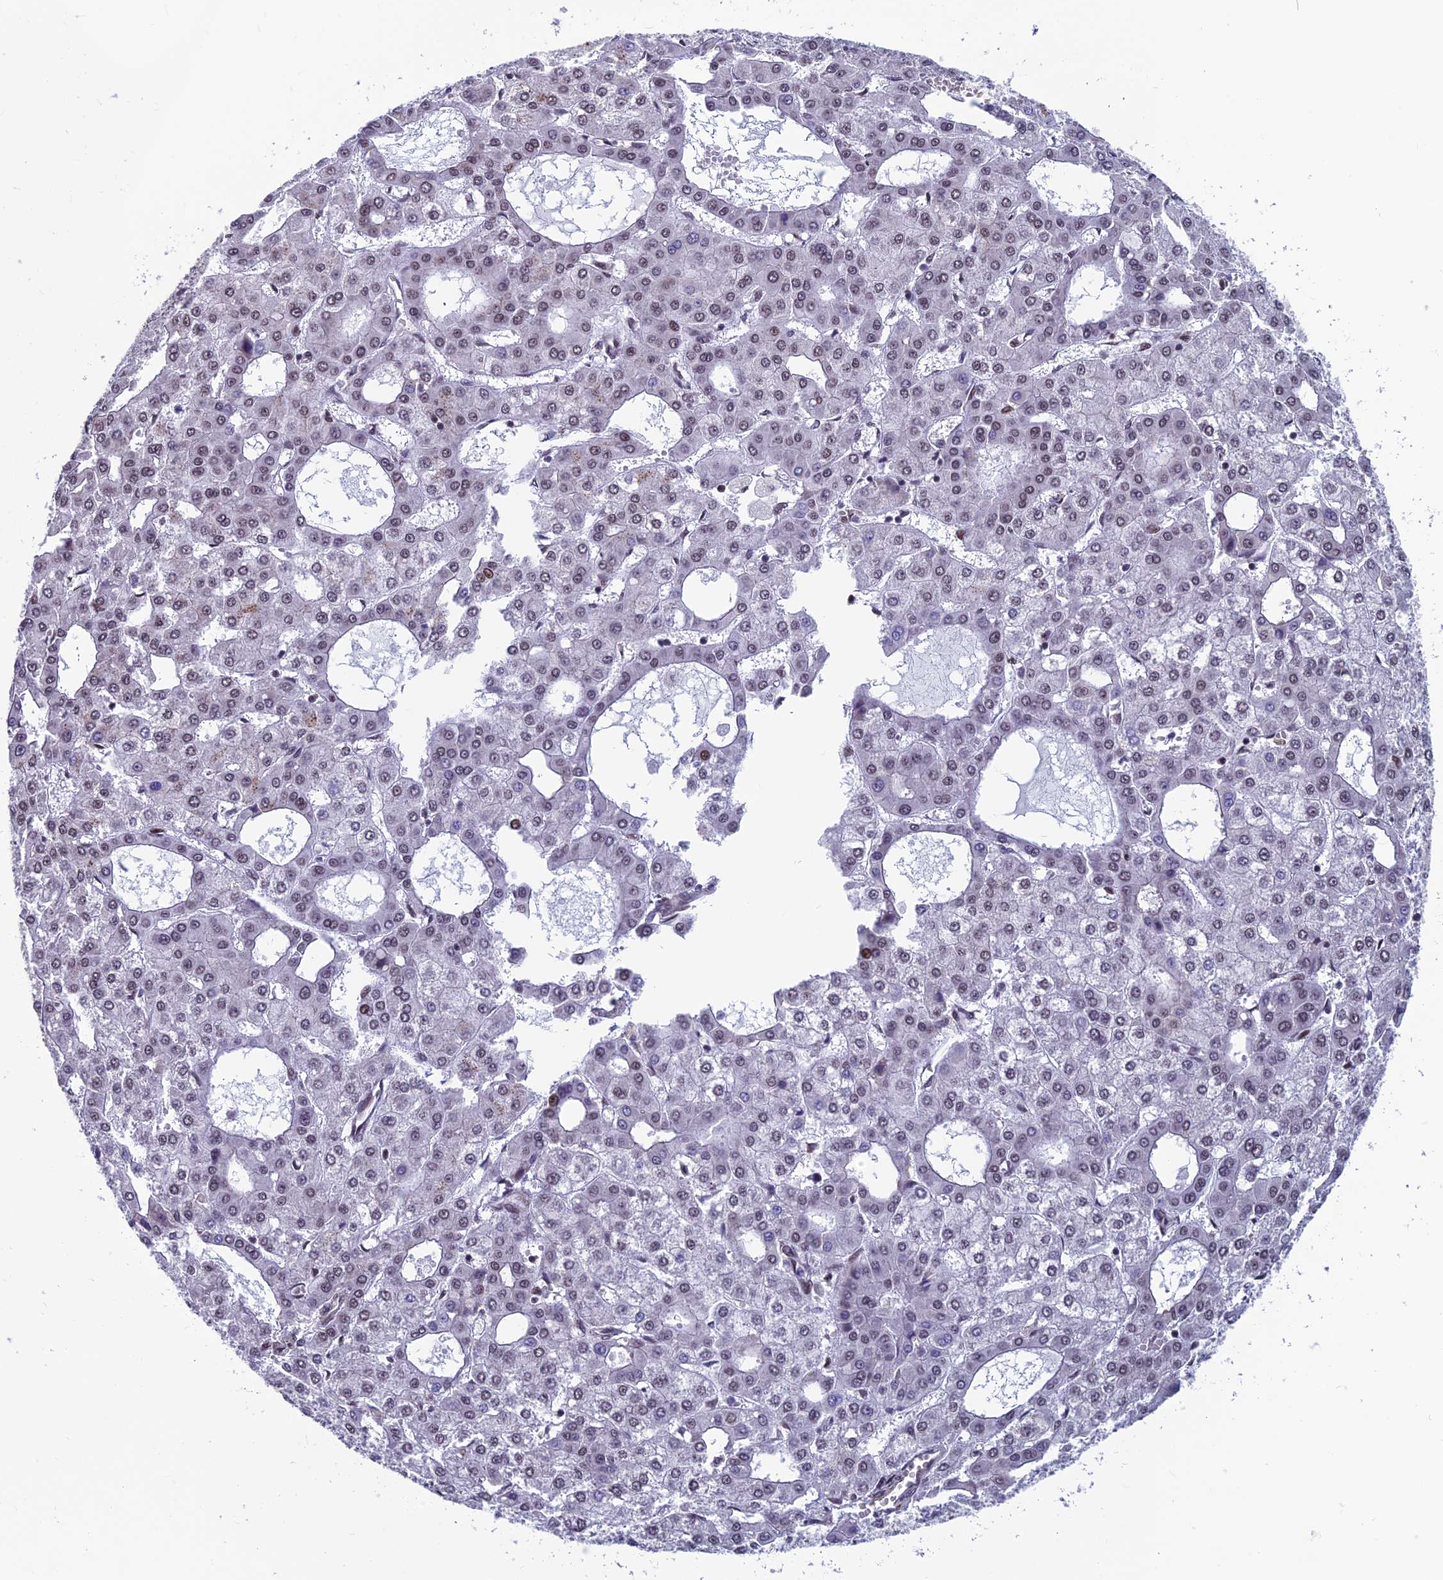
{"staining": {"intensity": "weak", "quantity": "<25%", "location": "nuclear"}, "tissue": "liver cancer", "cell_type": "Tumor cells", "image_type": "cancer", "snomed": [{"axis": "morphology", "description": "Carcinoma, Hepatocellular, NOS"}, {"axis": "topography", "description": "Liver"}], "caption": "Liver cancer (hepatocellular carcinoma) stained for a protein using IHC exhibits no expression tumor cells.", "gene": "KIAA1191", "patient": {"sex": "male", "age": 47}}